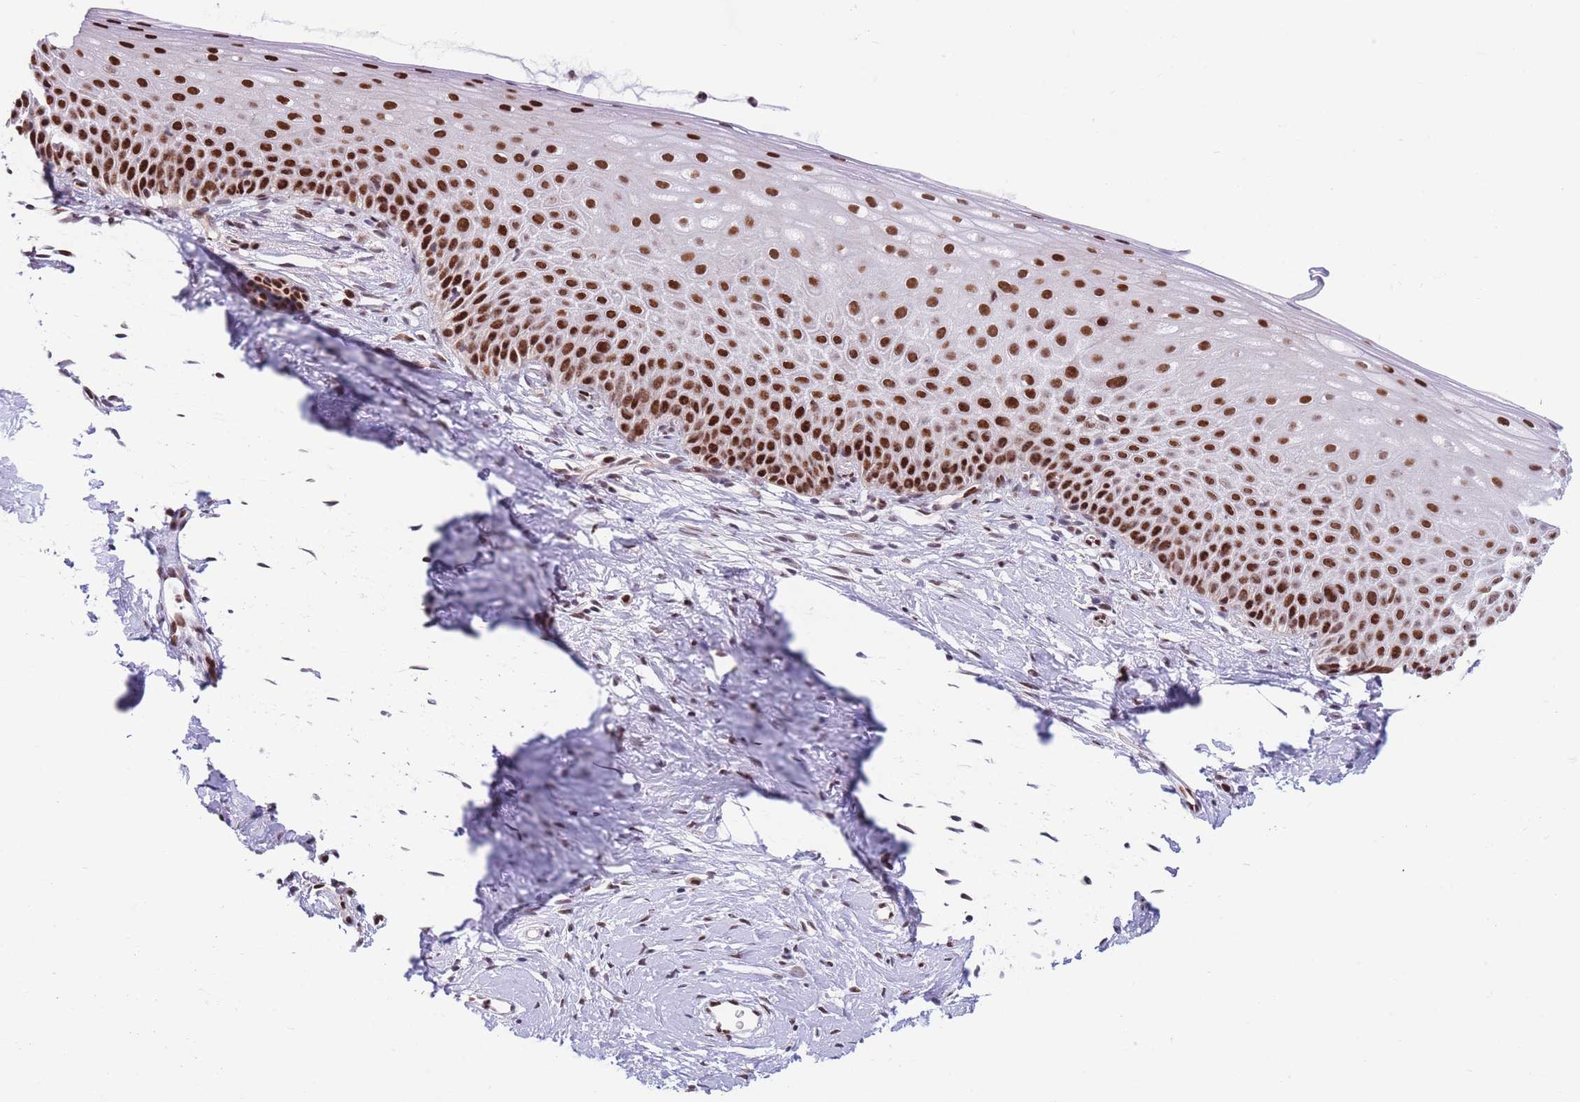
{"staining": {"intensity": "strong", "quantity": ">75%", "location": "nuclear"}, "tissue": "cervix", "cell_type": "Glandular cells", "image_type": "normal", "snomed": [{"axis": "morphology", "description": "Normal tissue, NOS"}, {"axis": "topography", "description": "Cervix"}], "caption": "Brown immunohistochemical staining in normal cervix displays strong nuclear positivity in about >75% of glandular cells.", "gene": "DNAJC3", "patient": {"sex": "female", "age": 57}}